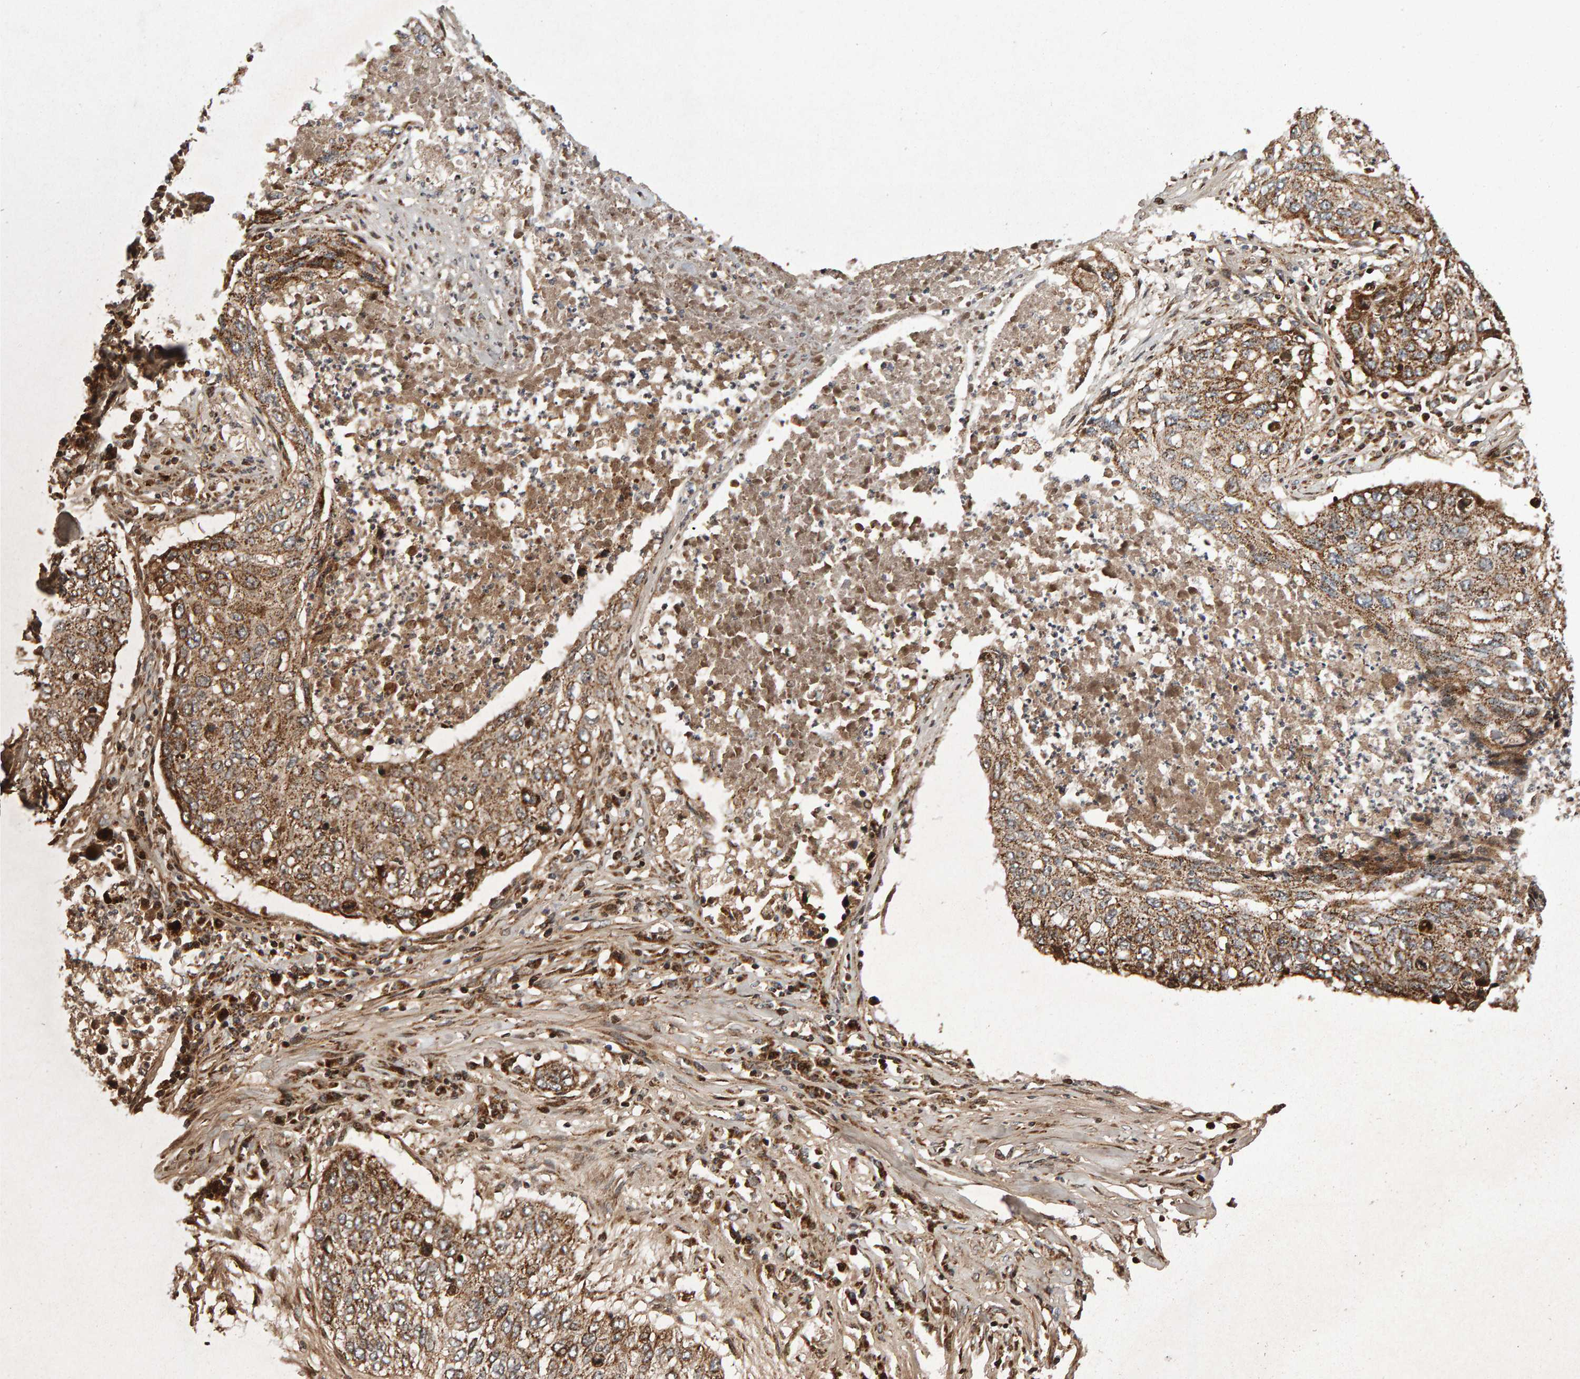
{"staining": {"intensity": "moderate", "quantity": ">75%", "location": "cytoplasmic/membranous"}, "tissue": "lung cancer", "cell_type": "Tumor cells", "image_type": "cancer", "snomed": [{"axis": "morphology", "description": "Squamous cell carcinoma, NOS"}, {"axis": "topography", "description": "Lung"}], "caption": "Immunohistochemical staining of lung cancer shows medium levels of moderate cytoplasmic/membranous protein positivity in approximately >75% of tumor cells.", "gene": "PECR", "patient": {"sex": "female", "age": 63}}